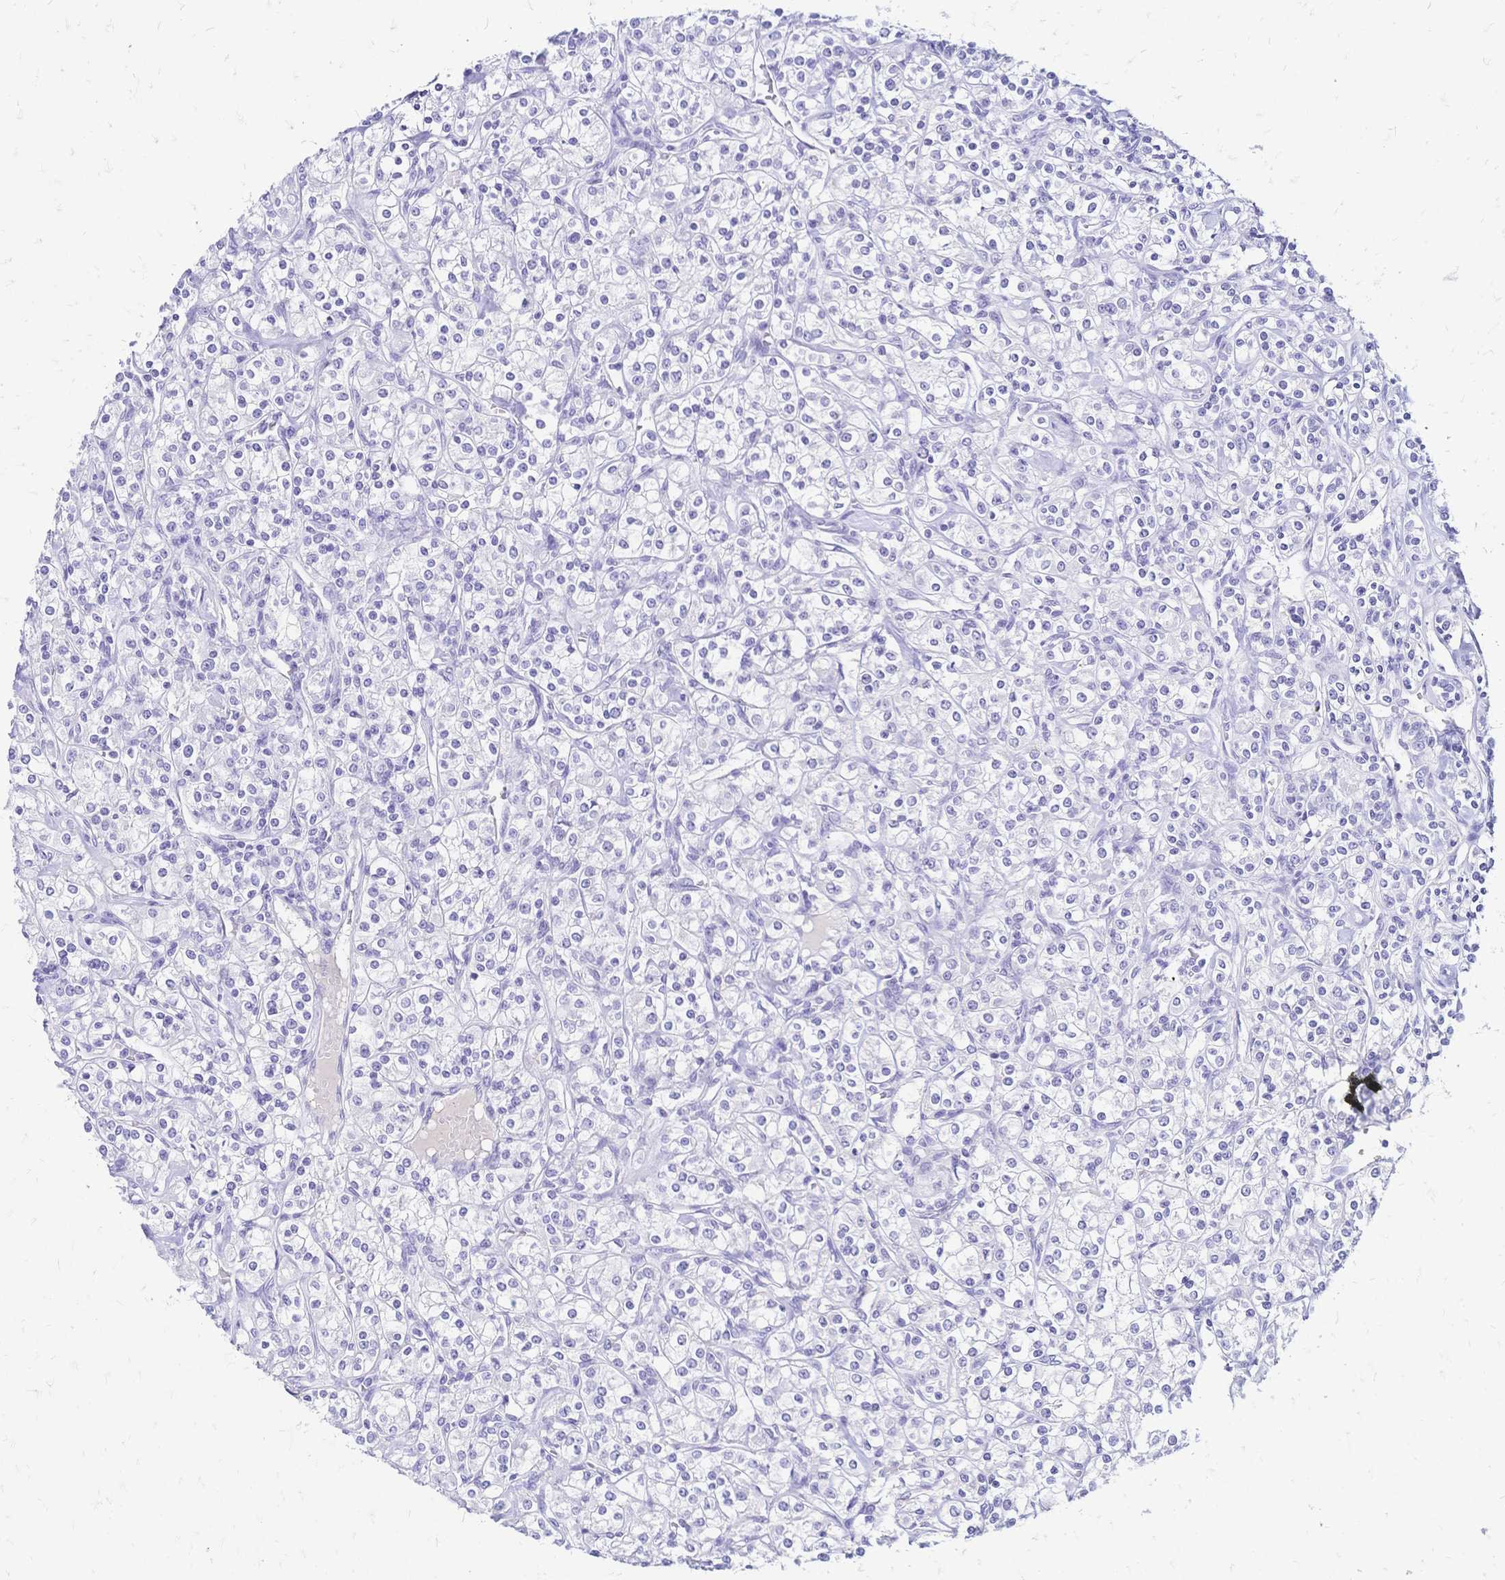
{"staining": {"intensity": "negative", "quantity": "none", "location": "none"}, "tissue": "renal cancer", "cell_type": "Tumor cells", "image_type": "cancer", "snomed": [{"axis": "morphology", "description": "Adenocarcinoma, NOS"}, {"axis": "topography", "description": "Kidney"}], "caption": "Renal cancer (adenocarcinoma) was stained to show a protein in brown. There is no significant expression in tumor cells. The staining was performed using DAB to visualize the protein expression in brown, while the nuclei were stained in blue with hematoxylin (Magnification: 20x).", "gene": "FA2H", "patient": {"sex": "male", "age": 77}}